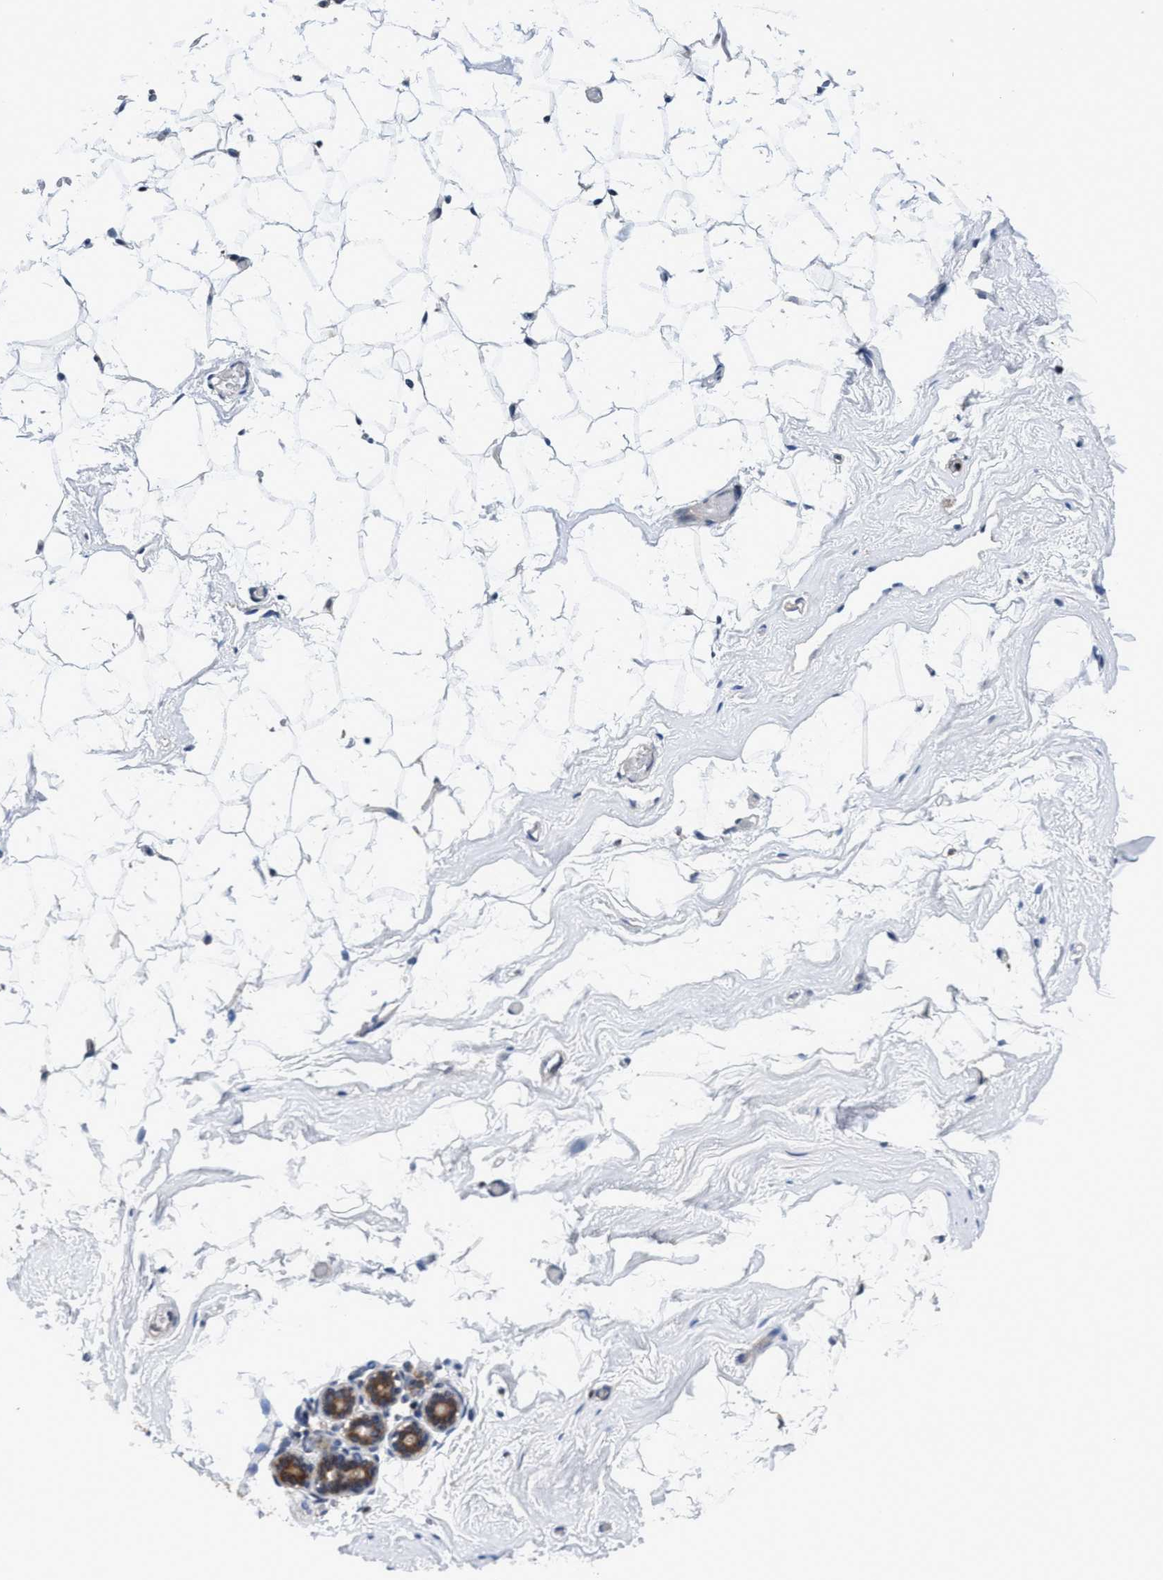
{"staining": {"intensity": "negative", "quantity": "none", "location": "none"}, "tissue": "adipose tissue", "cell_type": "Adipocytes", "image_type": "normal", "snomed": [{"axis": "morphology", "description": "Normal tissue, NOS"}, {"axis": "topography", "description": "Breast"}, {"axis": "topography", "description": "Soft tissue"}], "caption": "An immunohistochemistry micrograph of benign adipose tissue is shown. There is no staining in adipocytes of adipose tissue.", "gene": "AGAP2", "patient": {"sex": "female", "age": 75}}